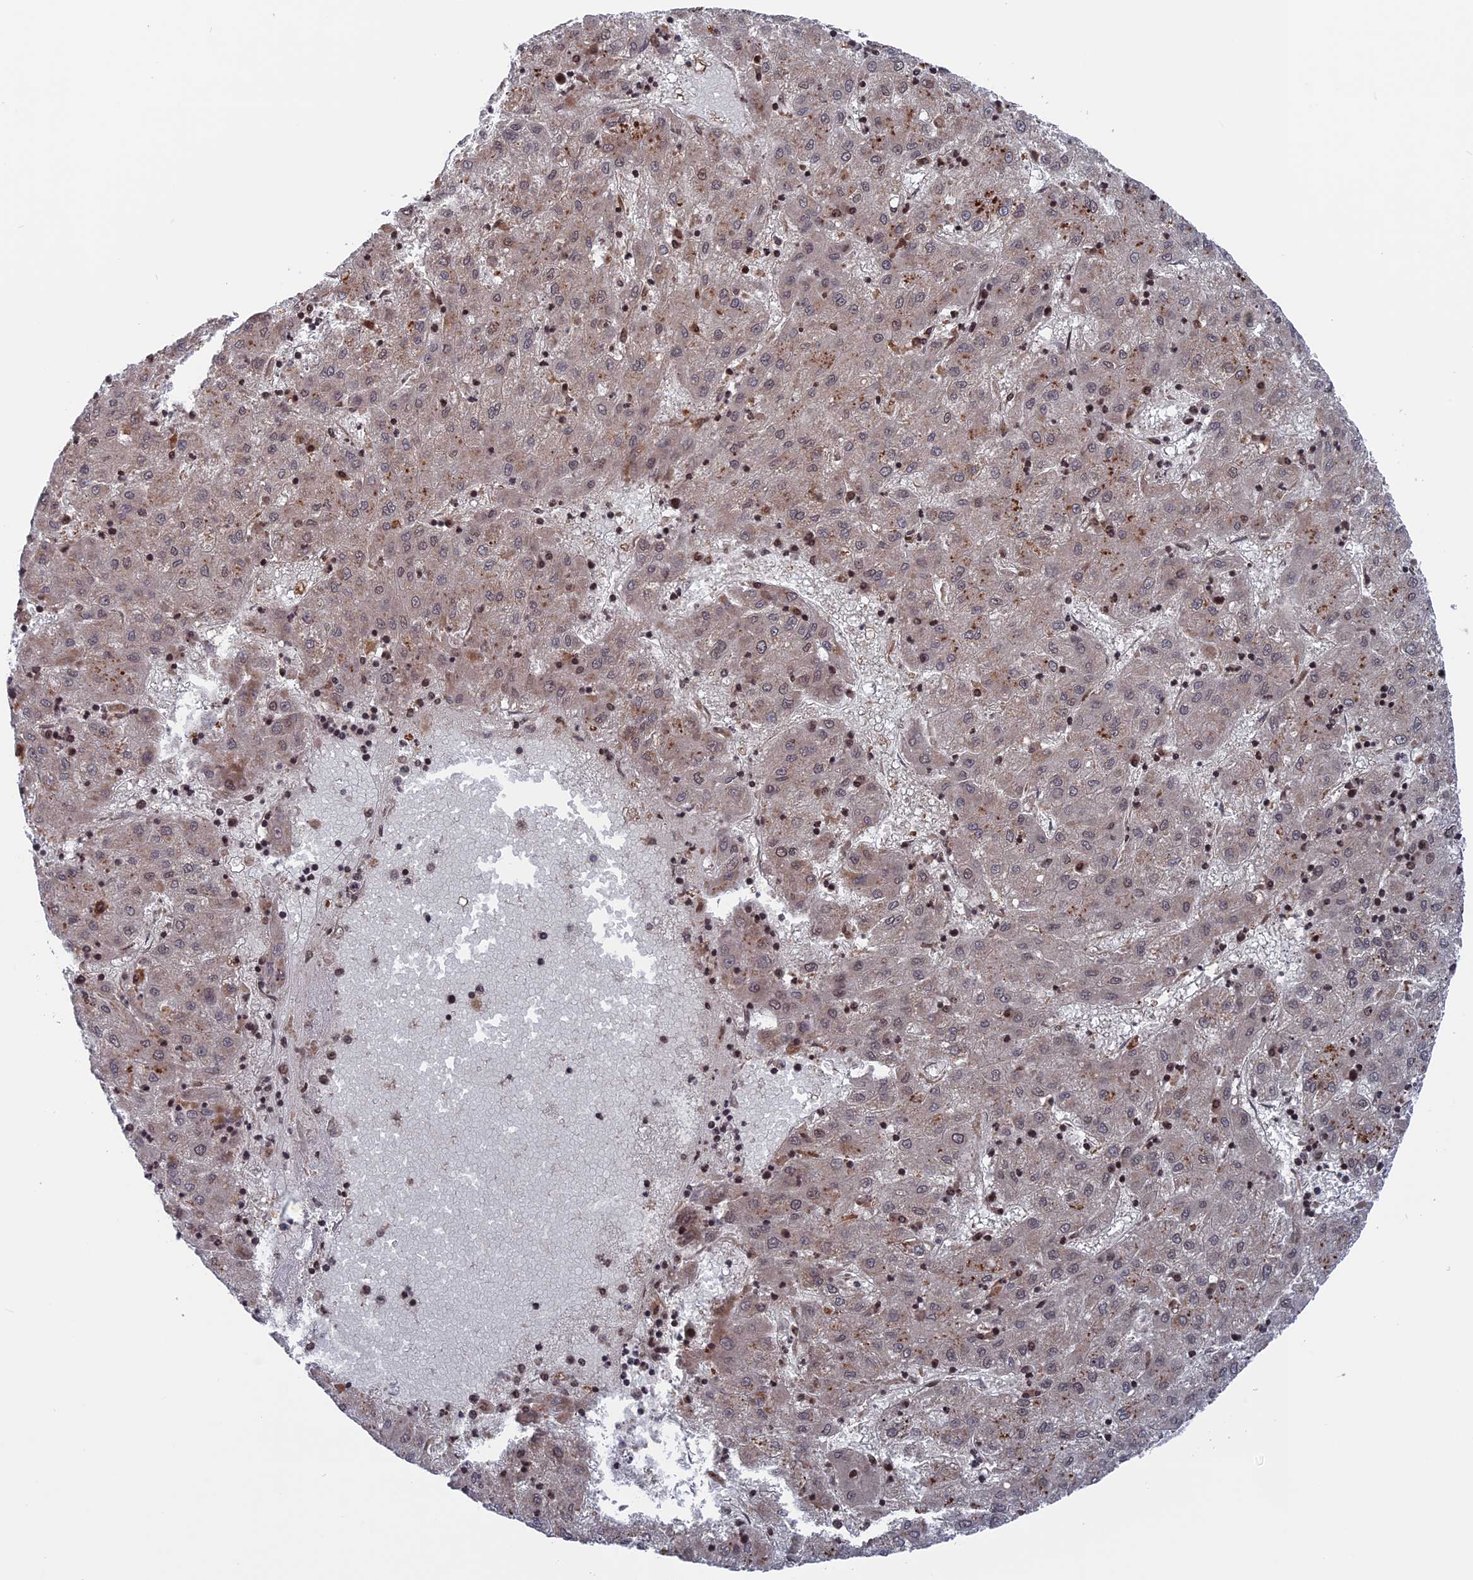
{"staining": {"intensity": "weak", "quantity": "25%-75%", "location": "cytoplasmic/membranous,nuclear"}, "tissue": "liver cancer", "cell_type": "Tumor cells", "image_type": "cancer", "snomed": [{"axis": "morphology", "description": "Carcinoma, Hepatocellular, NOS"}, {"axis": "topography", "description": "Liver"}], "caption": "Approximately 25%-75% of tumor cells in liver cancer show weak cytoplasmic/membranous and nuclear protein expression as visualized by brown immunohistochemical staining.", "gene": "PLA2G15", "patient": {"sex": "male", "age": 72}}